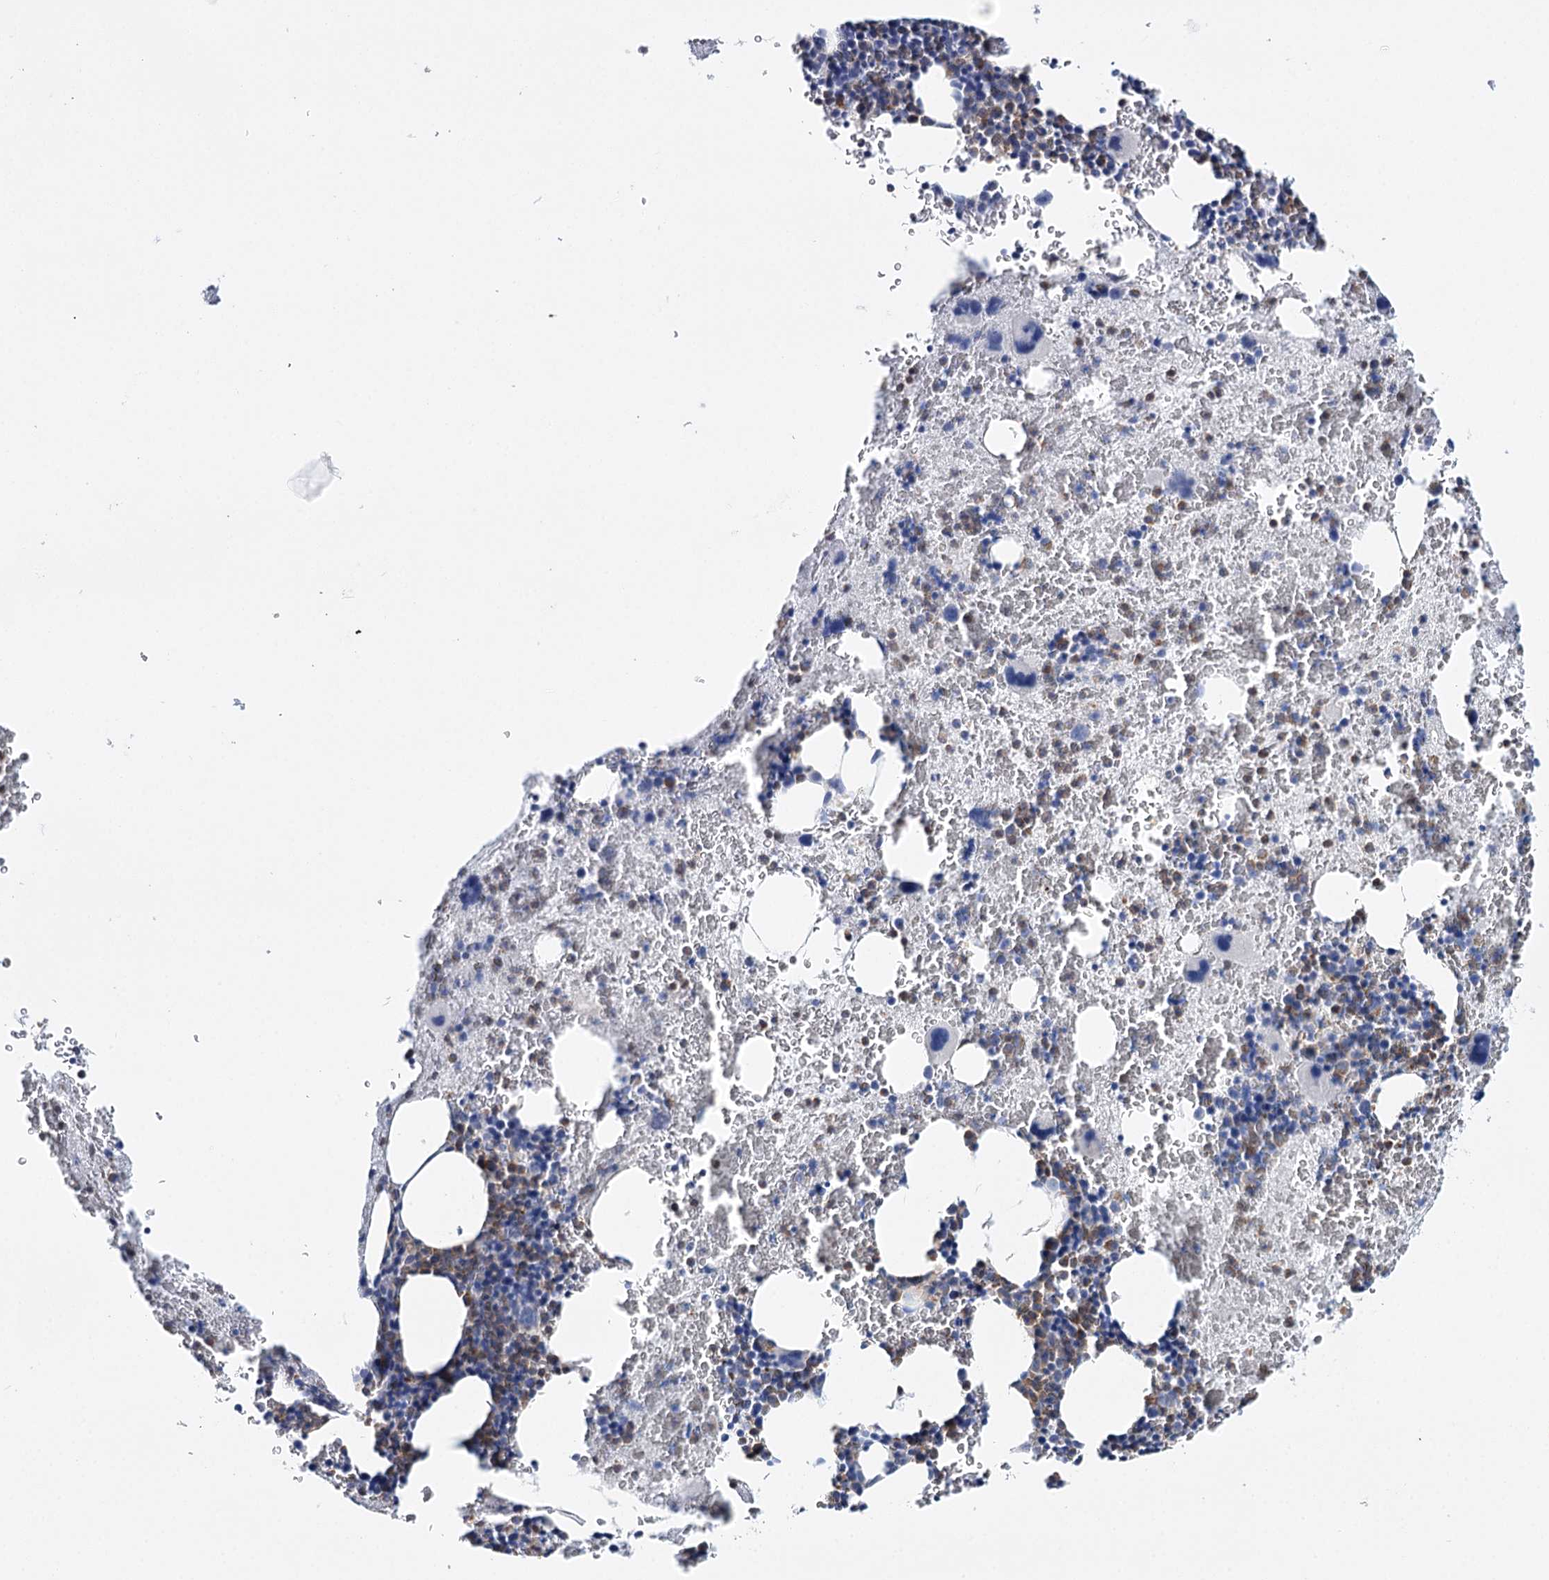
{"staining": {"intensity": "moderate", "quantity": "<25%", "location": "cytoplasmic/membranous"}, "tissue": "bone marrow", "cell_type": "Hematopoietic cells", "image_type": "normal", "snomed": [{"axis": "morphology", "description": "Normal tissue, NOS"}, {"axis": "topography", "description": "Bone marrow"}], "caption": "The photomicrograph shows staining of benign bone marrow, revealing moderate cytoplasmic/membranous protein expression (brown color) within hematopoietic cells. The staining is performed using DAB brown chromogen to label protein expression. The nuclei are counter-stained blue using hematoxylin.", "gene": "CEACAM8", "patient": {"sex": "male", "age": 36}}